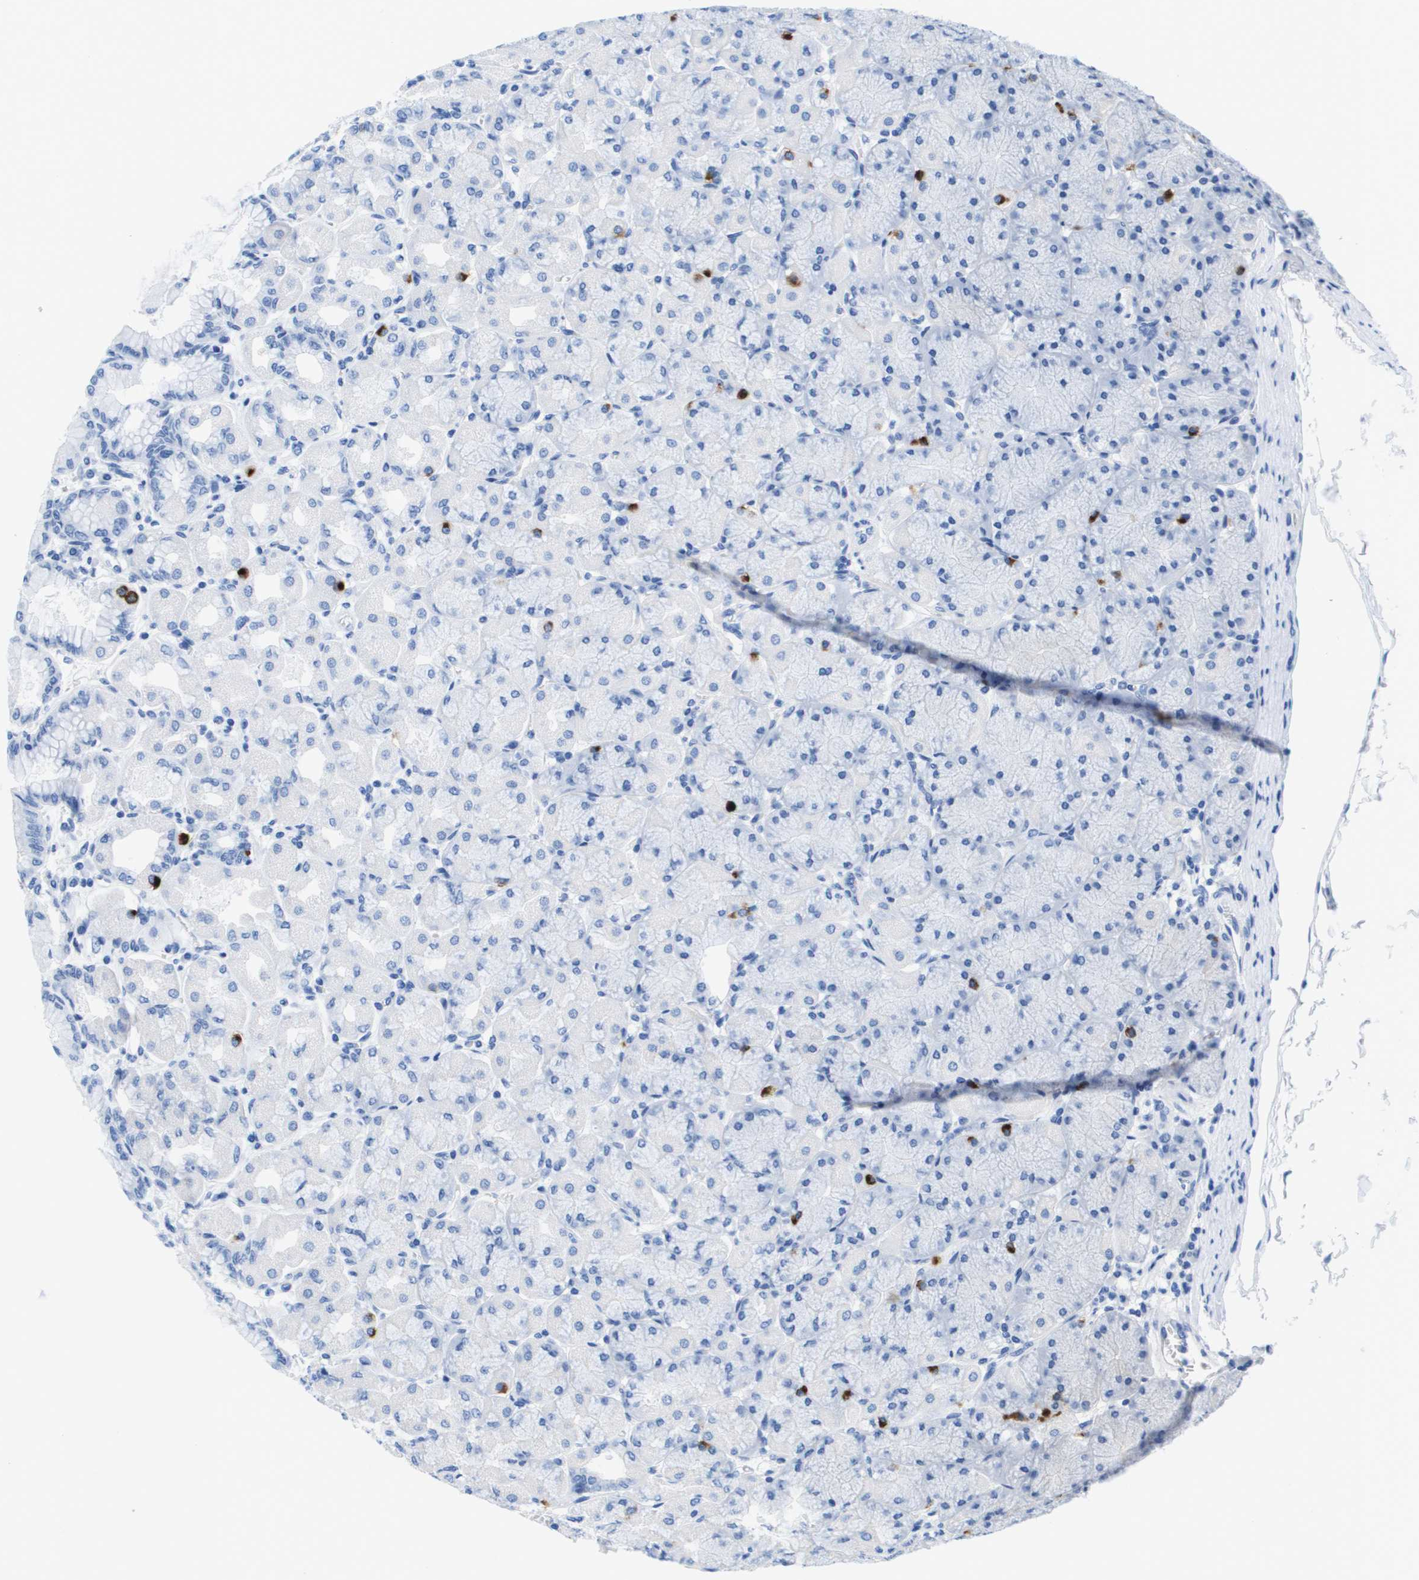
{"staining": {"intensity": "negative", "quantity": "none", "location": "none"}, "tissue": "stomach", "cell_type": "Glandular cells", "image_type": "normal", "snomed": [{"axis": "morphology", "description": "Normal tissue, NOS"}, {"axis": "topography", "description": "Stomach, upper"}], "caption": "Histopathology image shows no significant protein staining in glandular cells of normal stomach. (Stains: DAB immunohistochemistry with hematoxylin counter stain, Microscopy: brightfield microscopy at high magnification).", "gene": "APOA1", "patient": {"sex": "female", "age": 56}}